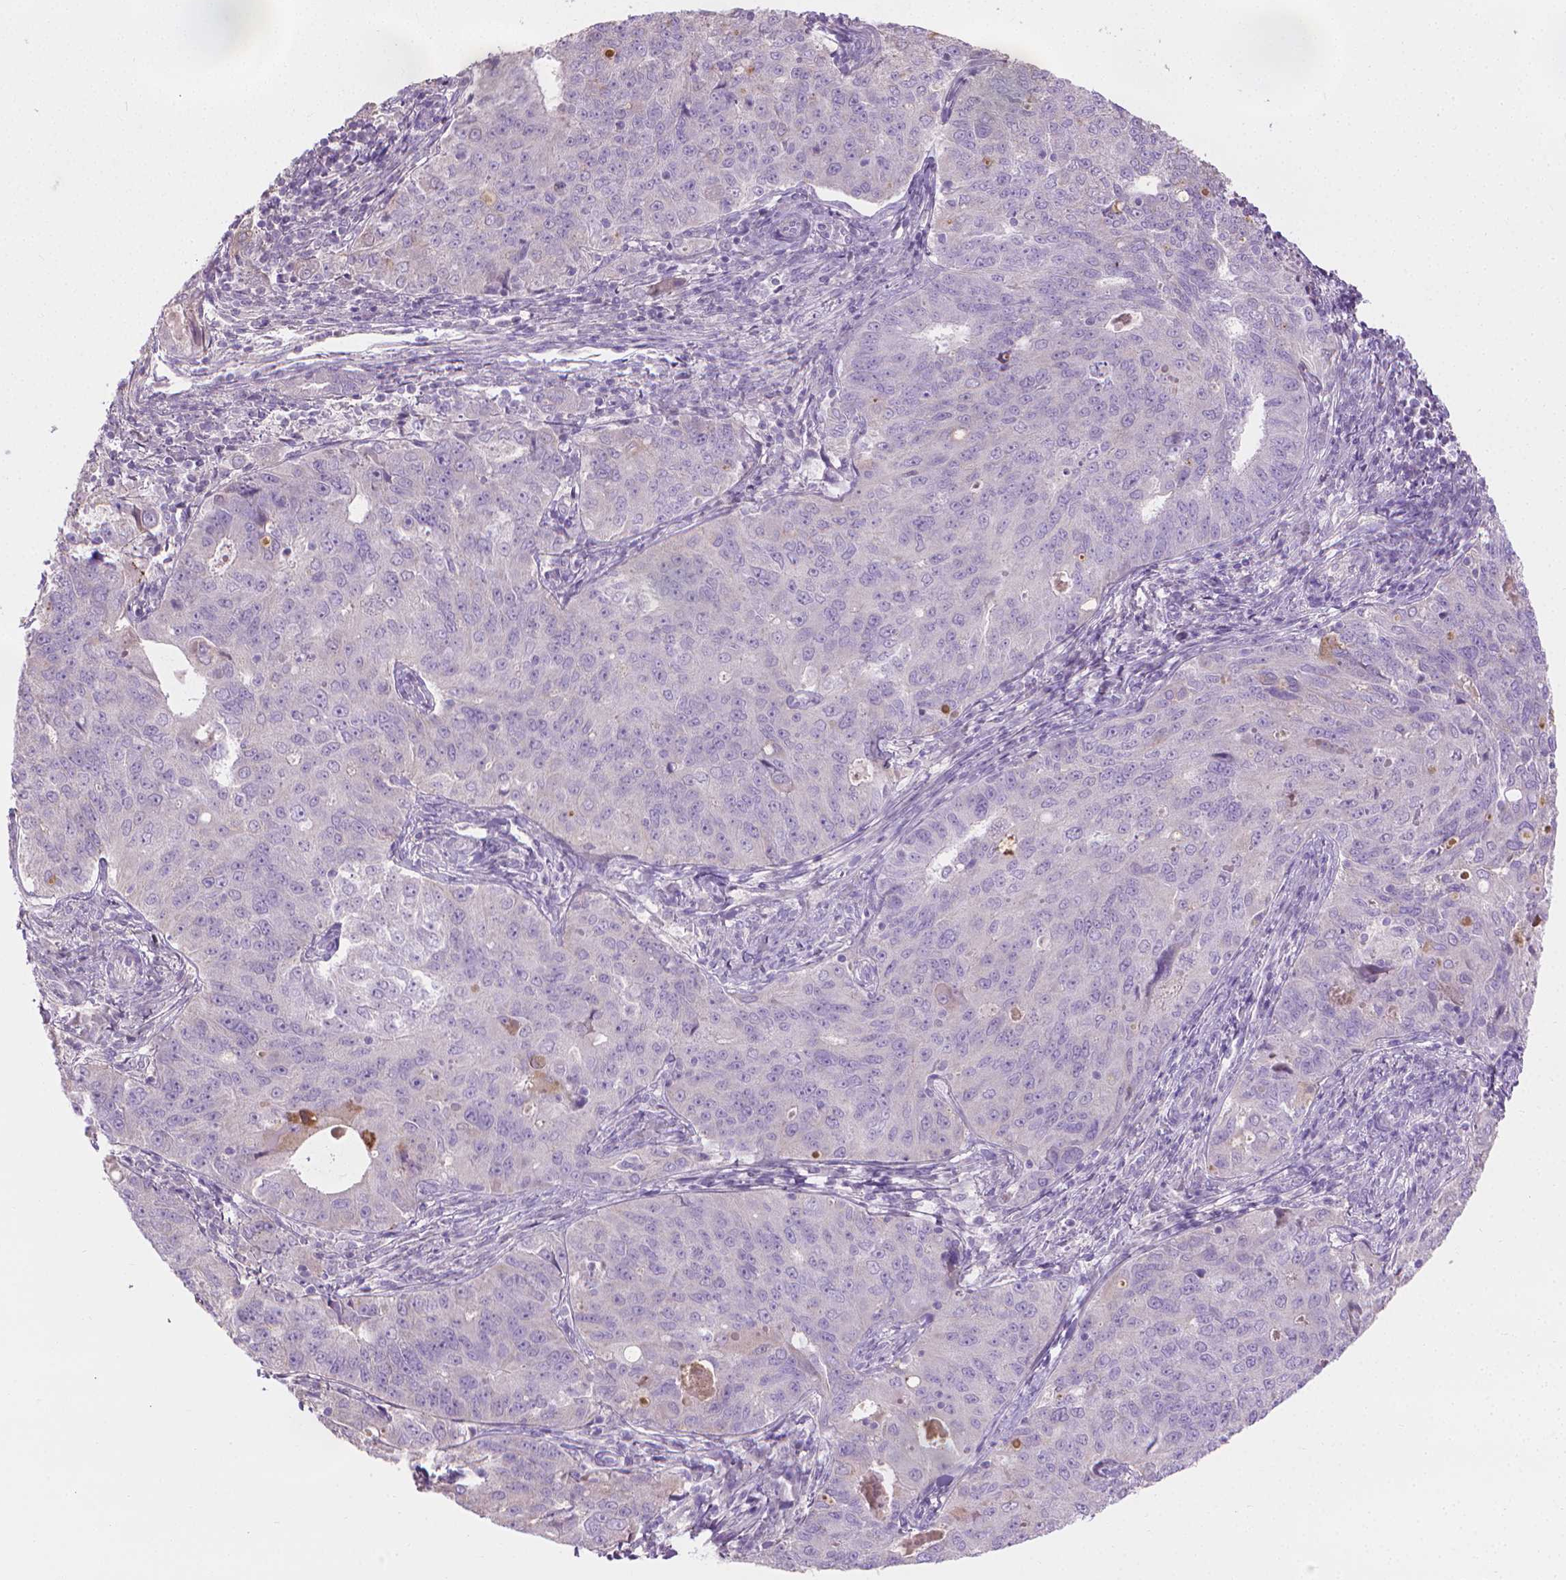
{"staining": {"intensity": "negative", "quantity": "none", "location": "none"}, "tissue": "endometrial cancer", "cell_type": "Tumor cells", "image_type": "cancer", "snomed": [{"axis": "morphology", "description": "Adenocarcinoma, NOS"}, {"axis": "topography", "description": "Endometrium"}], "caption": "Immunohistochemistry of human endometrial adenocarcinoma reveals no expression in tumor cells.", "gene": "CABCOCO1", "patient": {"sex": "female", "age": 43}}